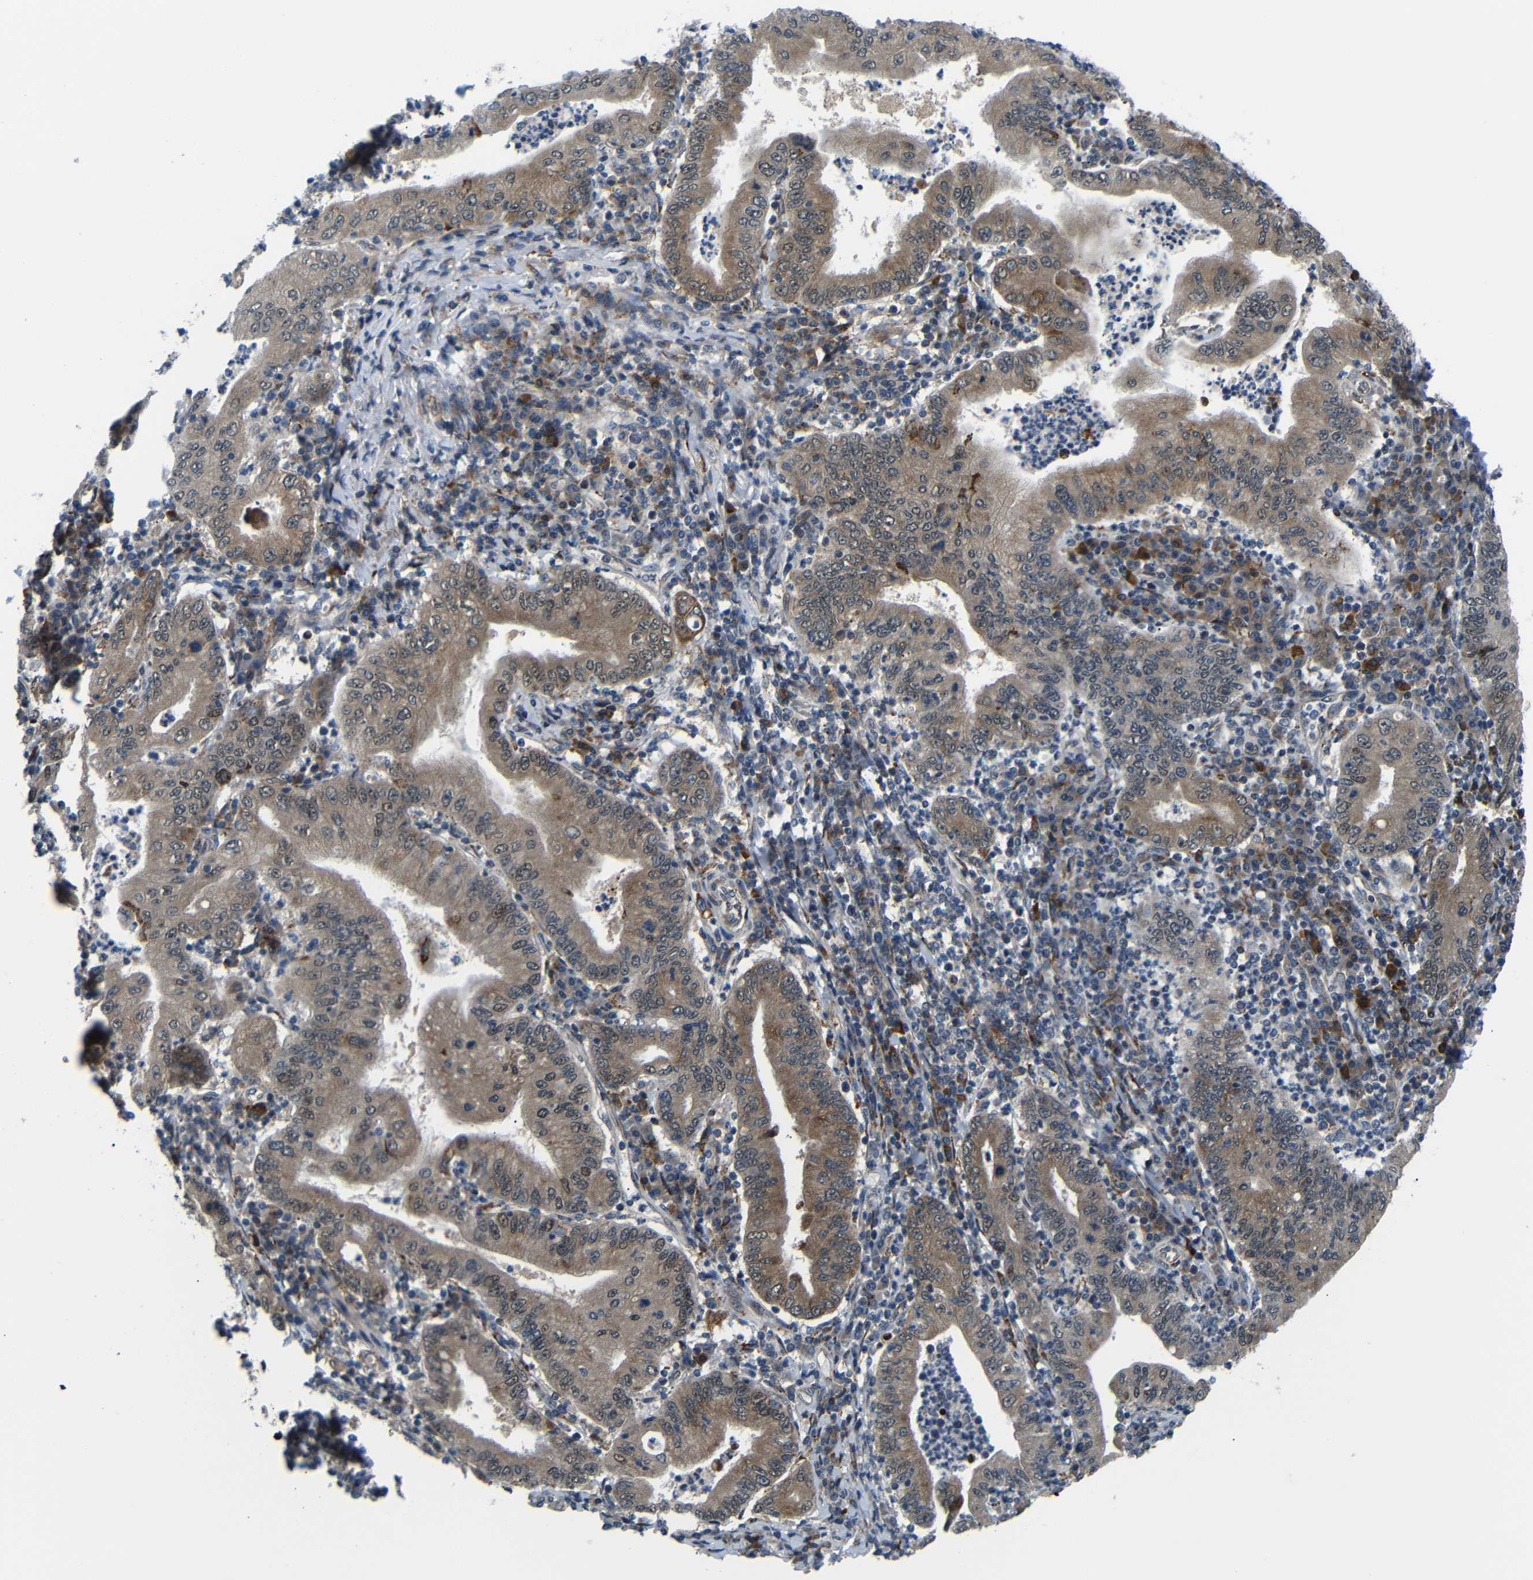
{"staining": {"intensity": "moderate", "quantity": ">75%", "location": "cytoplasmic/membranous"}, "tissue": "stomach cancer", "cell_type": "Tumor cells", "image_type": "cancer", "snomed": [{"axis": "morphology", "description": "Normal tissue, NOS"}, {"axis": "morphology", "description": "Adenocarcinoma, NOS"}, {"axis": "topography", "description": "Esophagus"}, {"axis": "topography", "description": "Stomach, upper"}, {"axis": "topography", "description": "Peripheral nerve tissue"}], "caption": "Human stomach cancer stained for a protein (brown) demonstrates moderate cytoplasmic/membranous positive positivity in about >75% of tumor cells.", "gene": "SYDE1", "patient": {"sex": "male", "age": 62}}